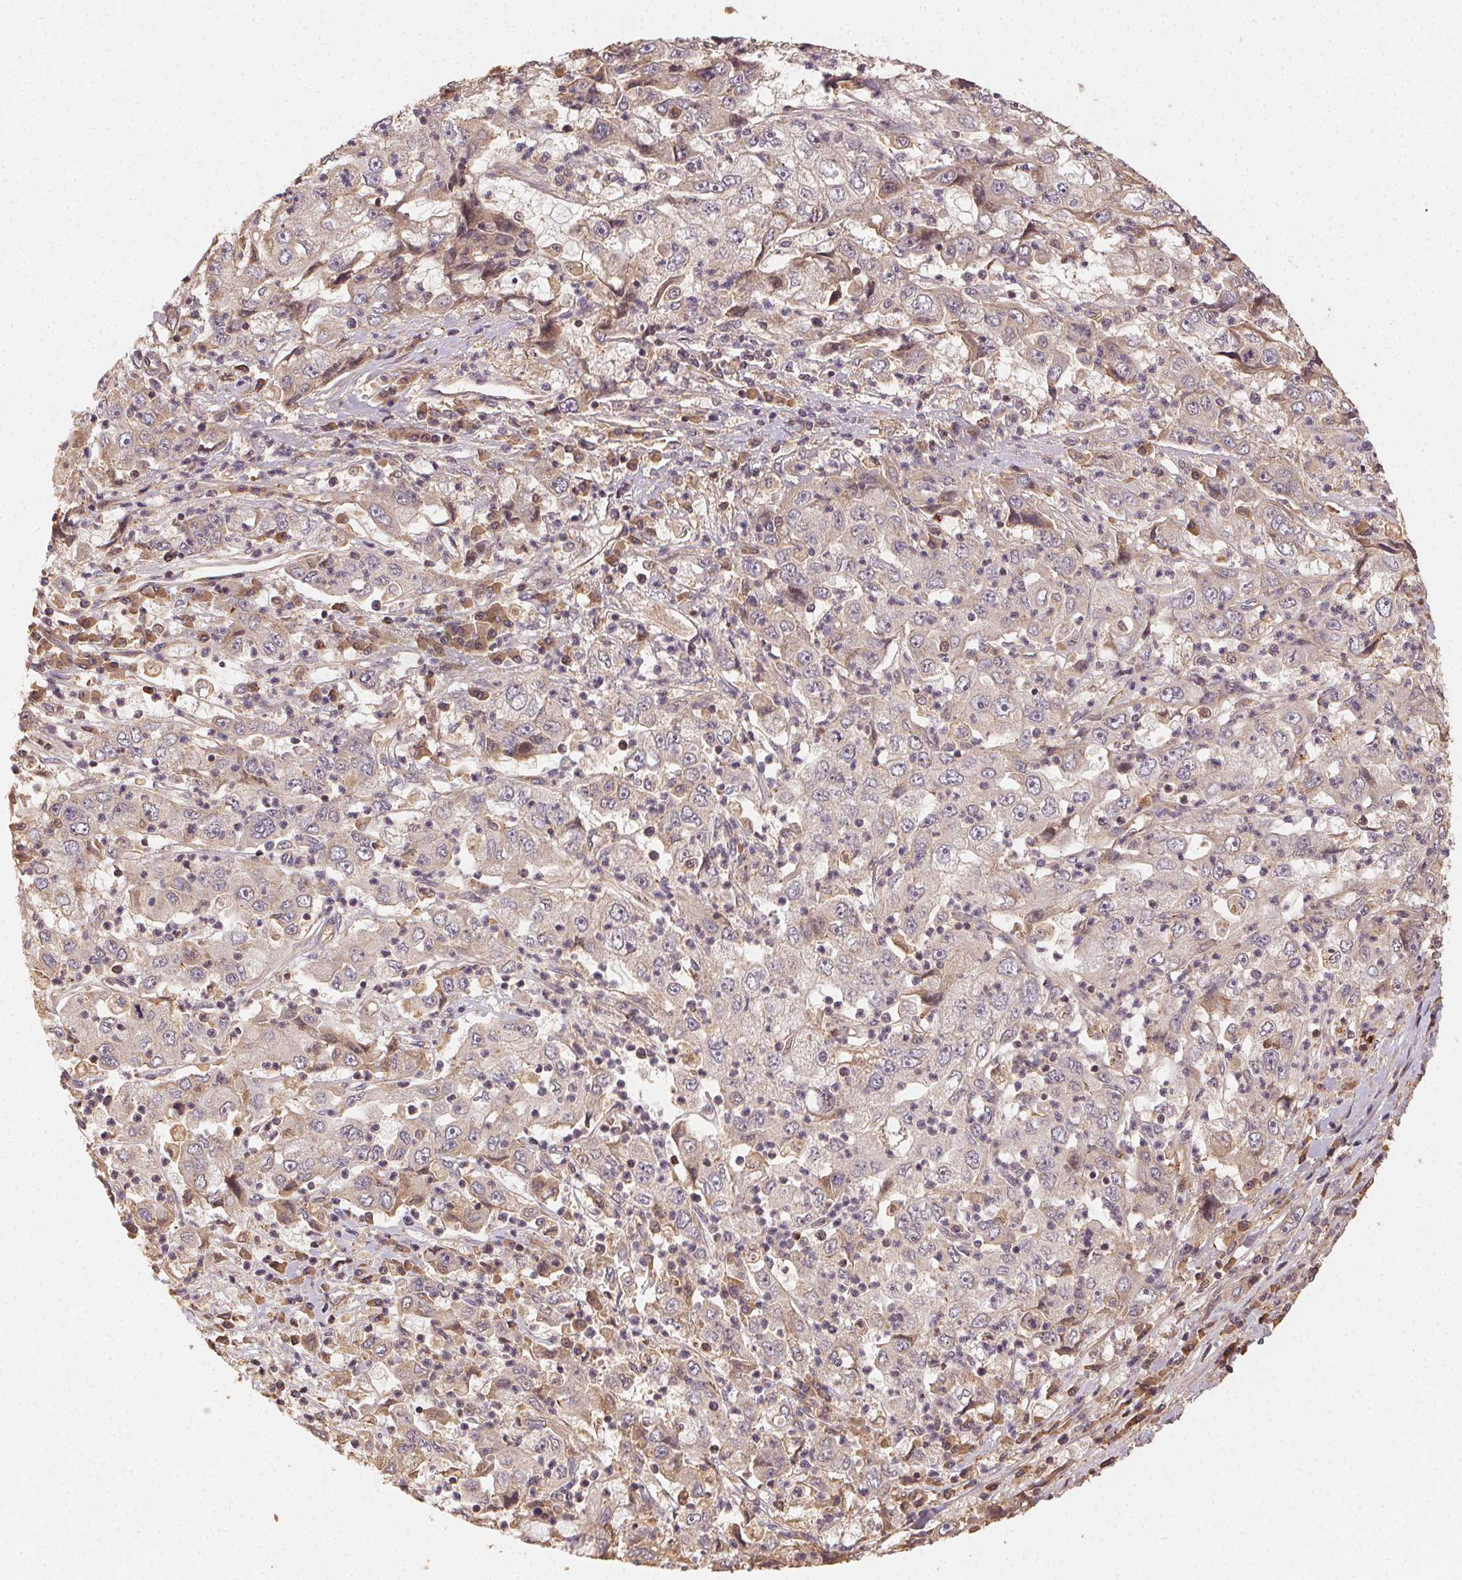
{"staining": {"intensity": "negative", "quantity": "none", "location": "none"}, "tissue": "cervical cancer", "cell_type": "Tumor cells", "image_type": "cancer", "snomed": [{"axis": "morphology", "description": "Squamous cell carcinoma, NOS"}, {"axis": "topography", "description": "Cervix"}], "caption": "Tumor cells show no significant positivity in squamous cell carcinoma (cervical).", "gene": "RALA", "patient": {"sex": "female", "age": 36}}